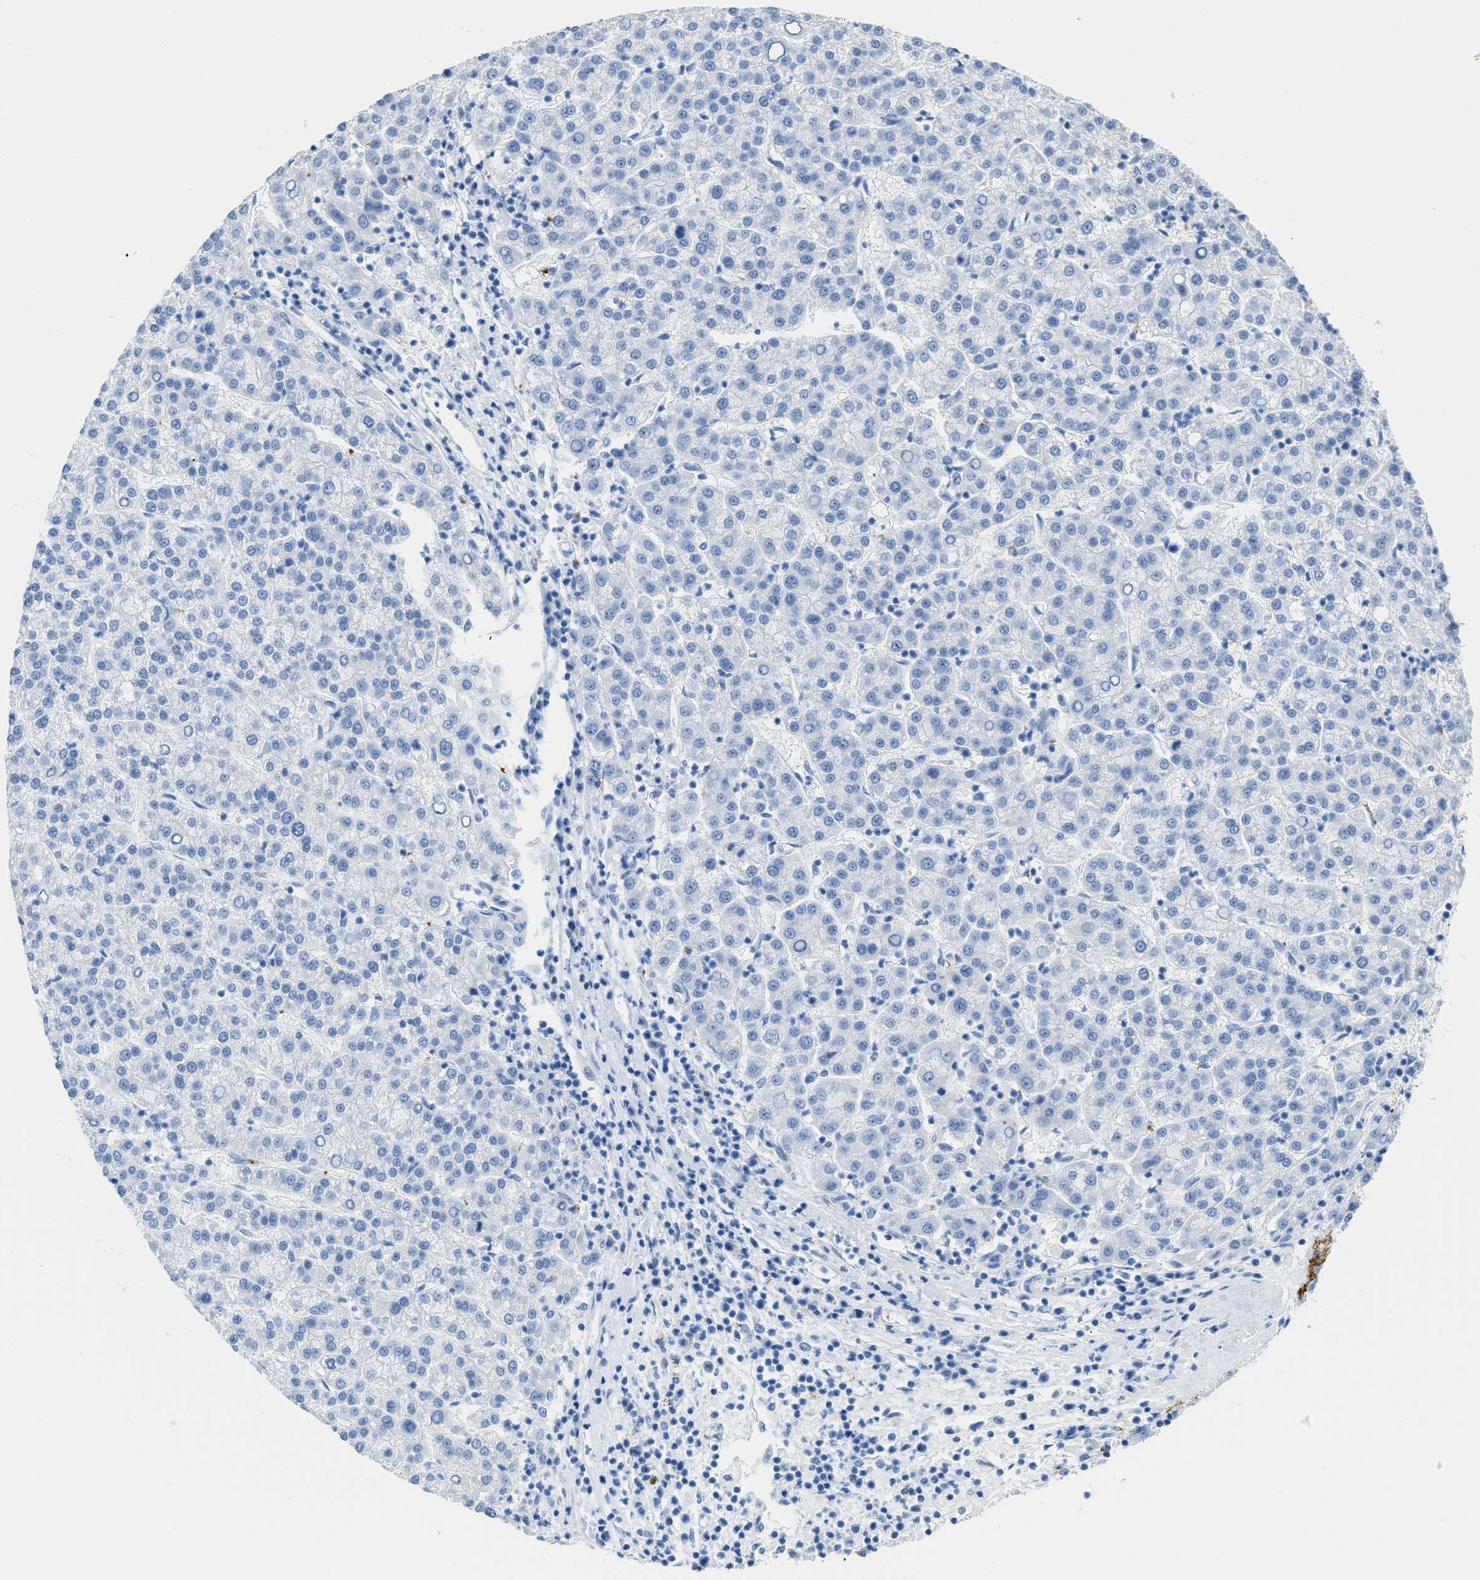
{"staining": {"intensity": "negative", "quantity": "none", "location": "none"}, "tissue": "liver cancer", "cell_type": "Tumor cells", "image_type": "cancer", "snomed": [{"axis": "morphology", "description": "Carcinoma, Hepatocellular, NOS"}, {"axis": "topography", "description": "Liver"}], "caption": "Micrograph shows no significant protein expression in tumor cells of liver hepatocellular carcinoma. (Stains: DAB immunohistochemistry (IHC) with hematoxylin counter stain, Microscopy: brightfield microscopy at high magnification).", "gene": "FAIM2", "patient": {"sex": "female", "age": 58}}